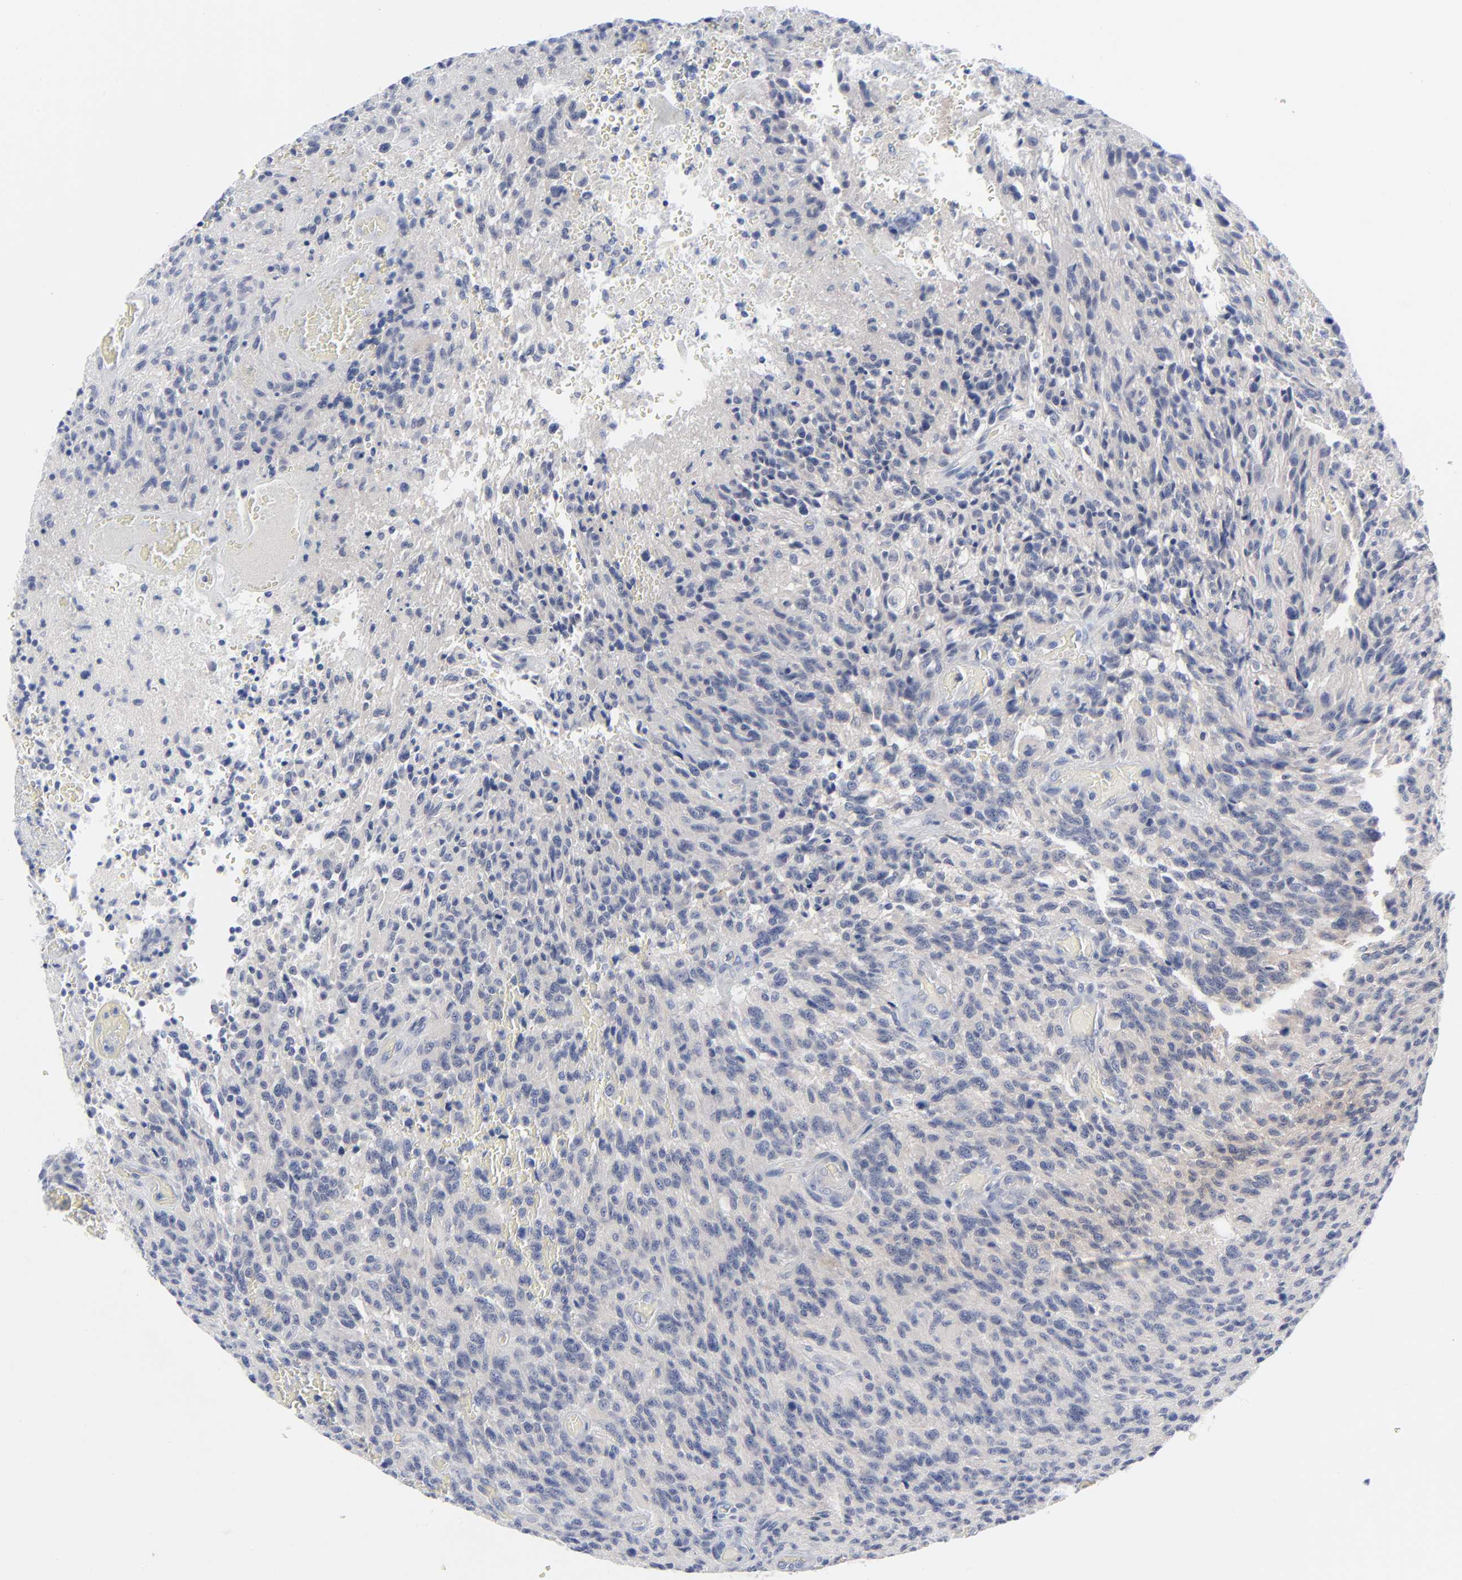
{"staining": {"intensity": "negative", "quantity": "none", "location": "none"}, "tissue": "glioma", "cell_type": "Tumor cells", "image_type": "cancer", "snomed": [{"axis": "morphology", "description": "Normal tissue, NOS"}, {"axis": "morphology", "description": "Glioma, malignant, High grade"}, {"axis": "topography", "description": "Cerebral cortex"}], "caption": "A micrograph of human glioma is negative for staining in tumor cells.", "gene": "CLEC4G", "patient": {"sex": "male", "age": 56}}